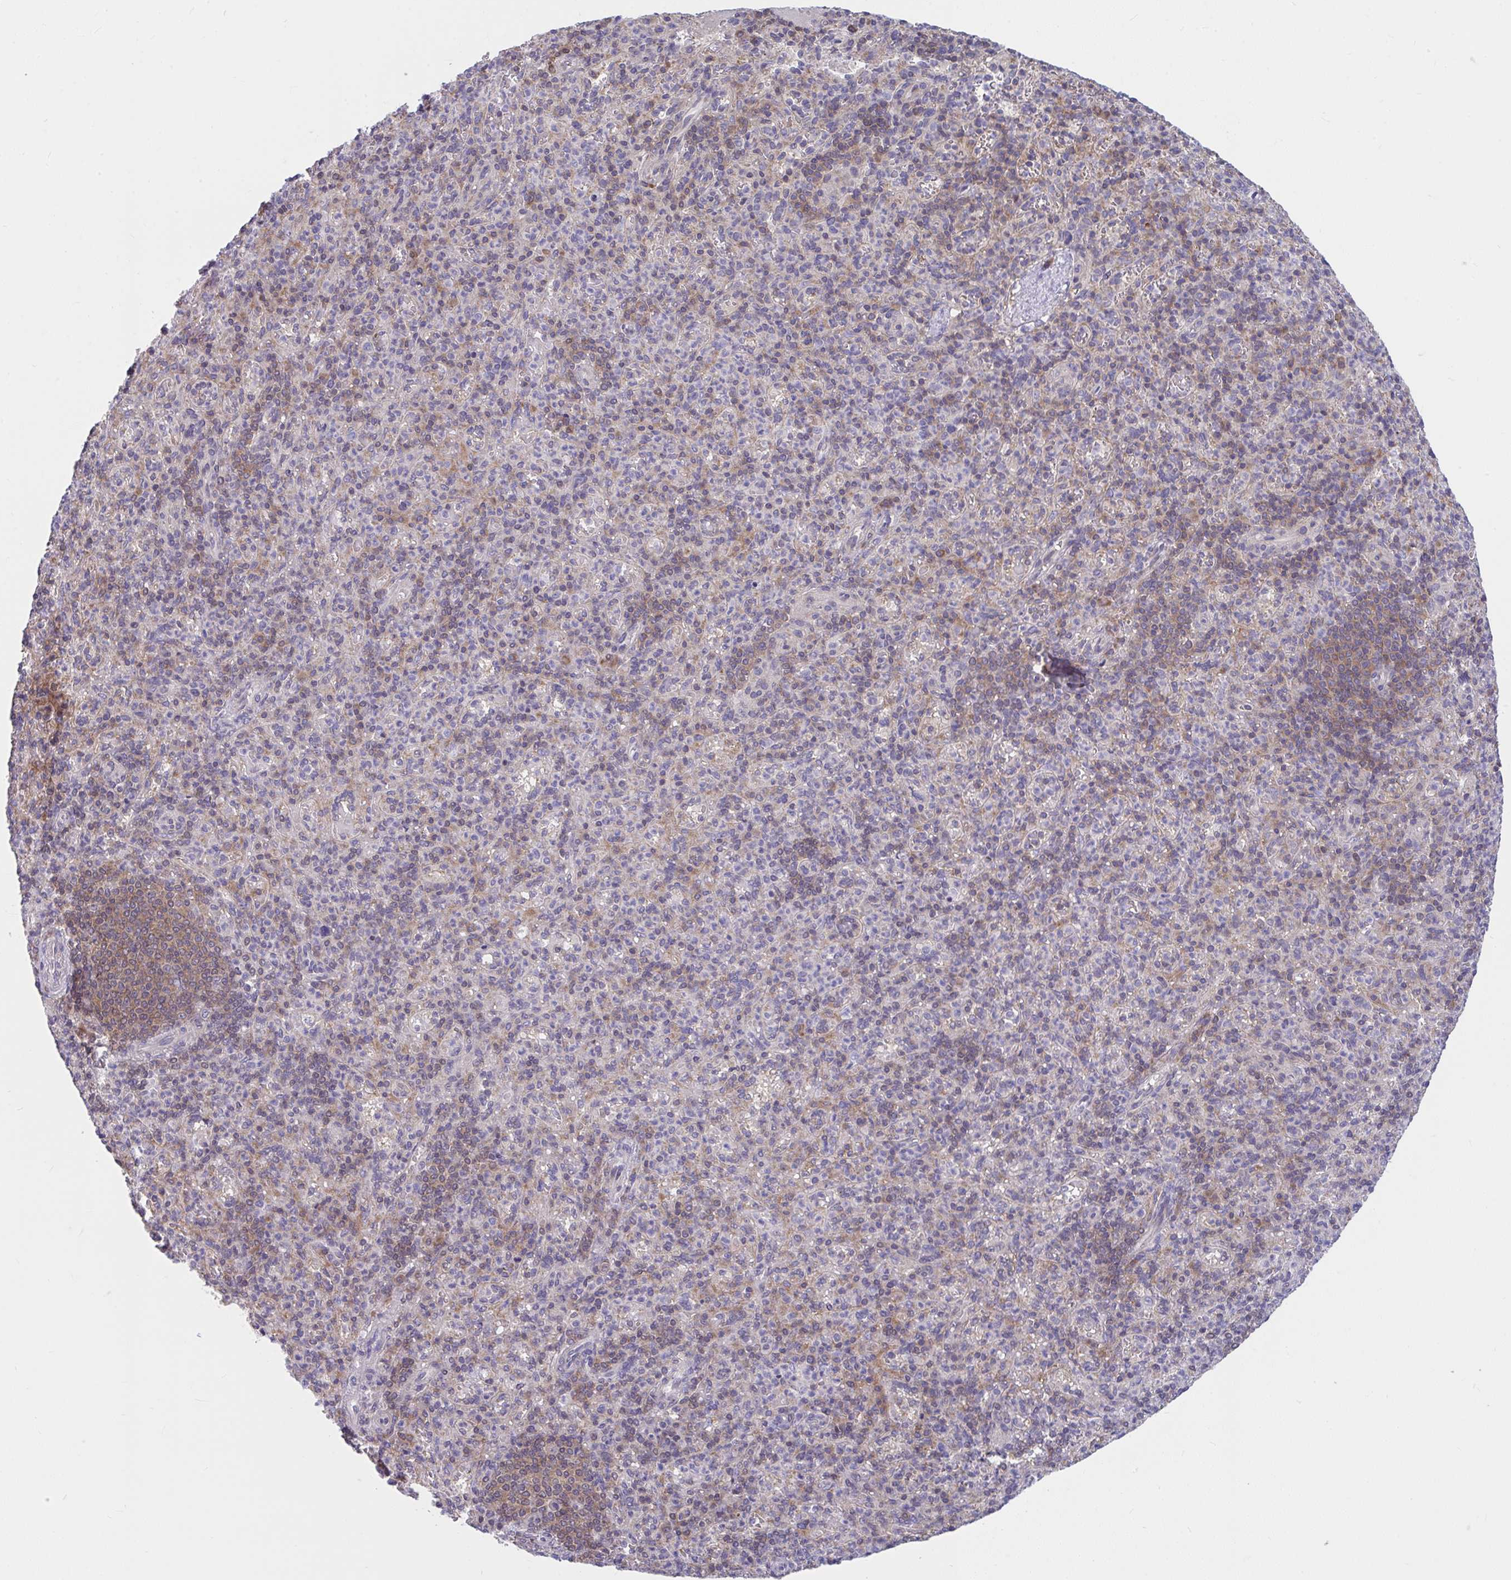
{"staining": {"intensity": "weak", "quantity": "<25%", "location": "cytoplasmic/membranous"}, "tissue": "spleen", "cell_type": "Cells in red pulp", "image_type": "normal", "snomed": [{"axis": "morphology", "description": "Normal tissue, NOS"}, {"axis": "topography", "description": "Spleen"}], "caption": "This is an IHC photomicrograph of normal spleen. There is no positivity in cells in red pulp.", "gene": "PCDHB7", "patient": {"sex": "female", "age": 74}}